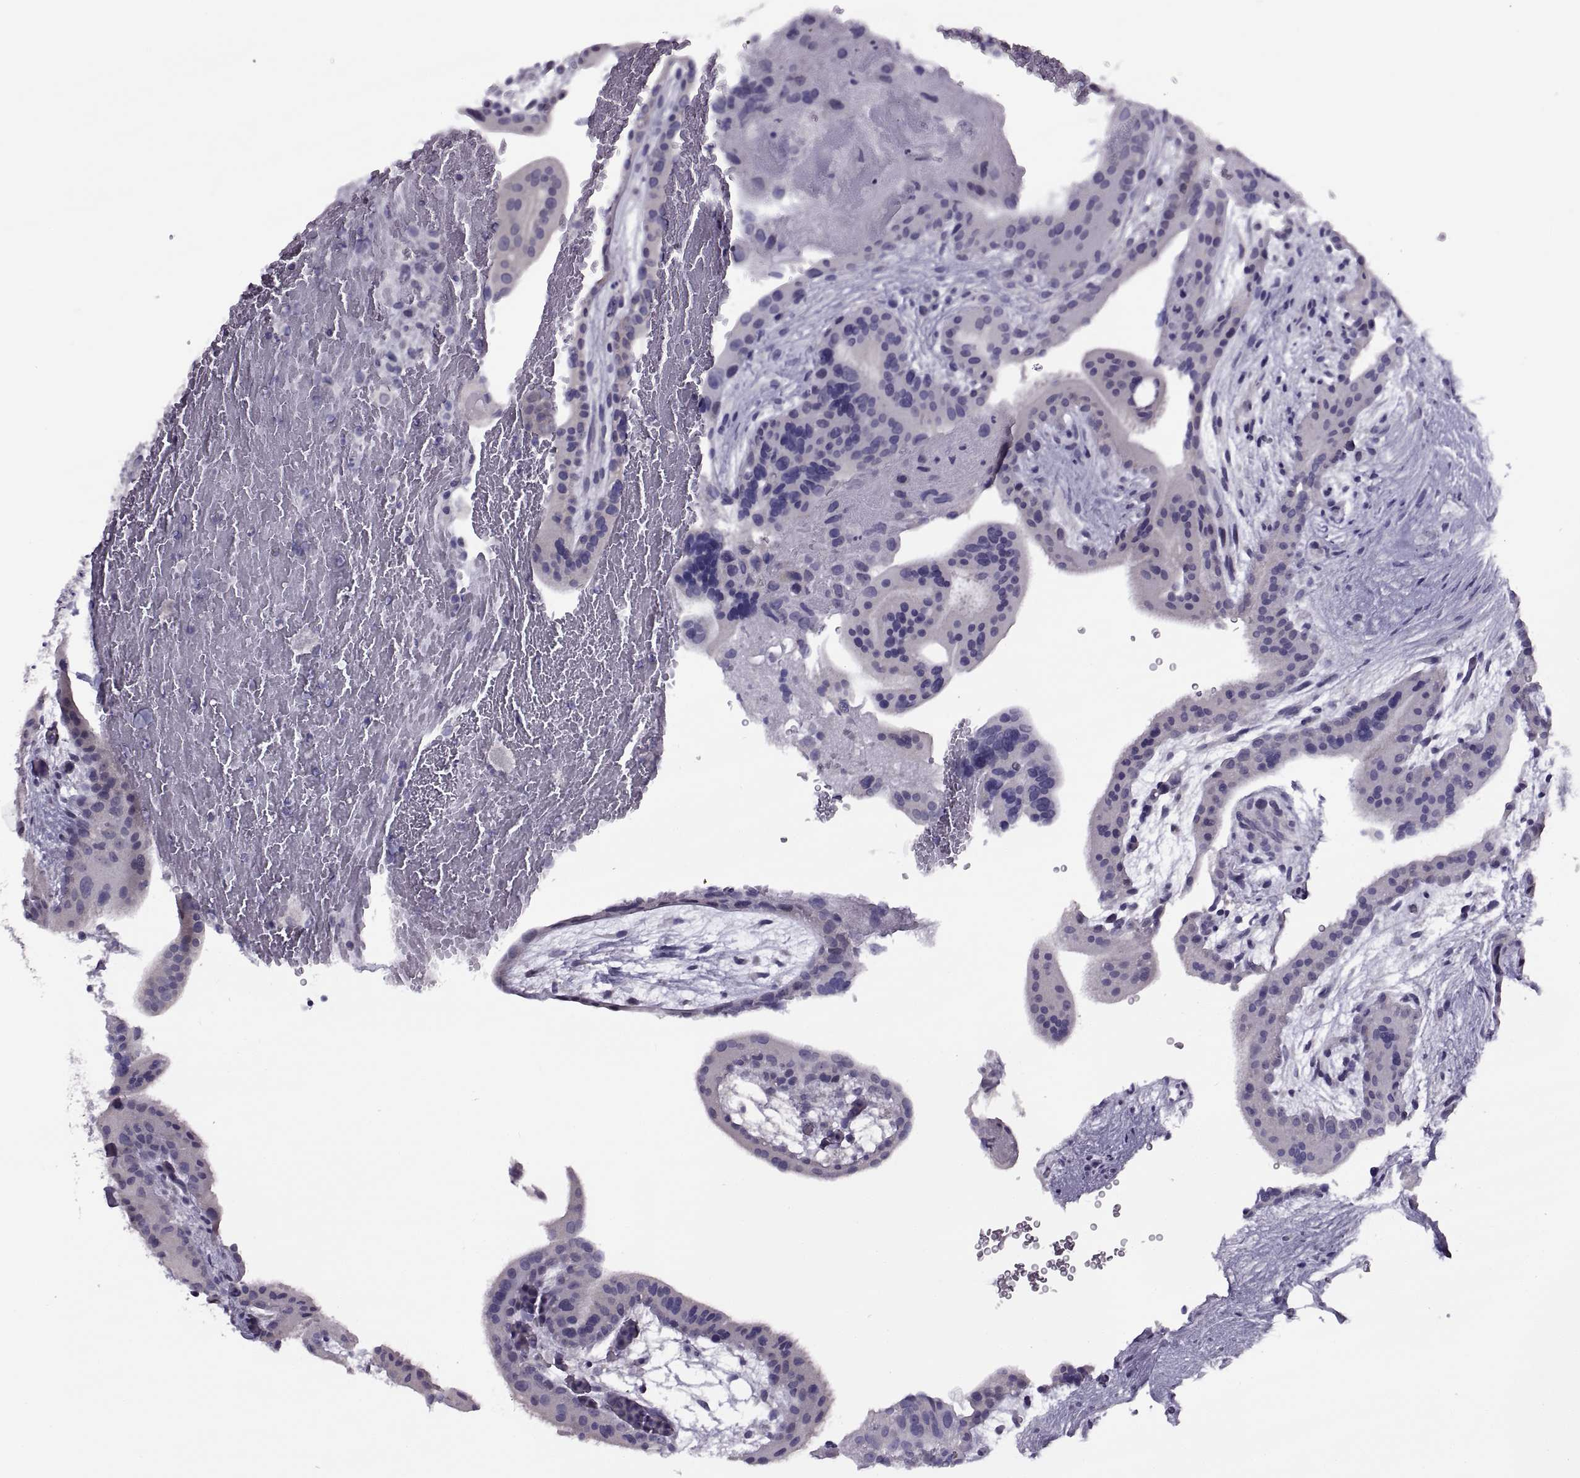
{"staining": {"intensity": "negative", "quantity": "none", "location": "none"}, "tissue": "placenta", "cell_type": "Decidual cells", "image_type": "normal", "snomed": [{"axis": "morphology", "description": "Normal tissue, NOS"}, {"axis": "topography", "description": "Placenta"}], "caption": "This micrograph is of unremarkable placenta stained with immunohistochemistry (IHC) to label a protein in brown with the nuclei are counter-stained blue. There is no expression in decidual cells. Brightfield microscopy of immunohistochemistry stained with DAB (3,3'-diaminobenzidine) (brown) and hematoxylin (blue), captured at high magnification.", "gene": "MAGEB1", "patient": {"sex": "female", "age": 19}}